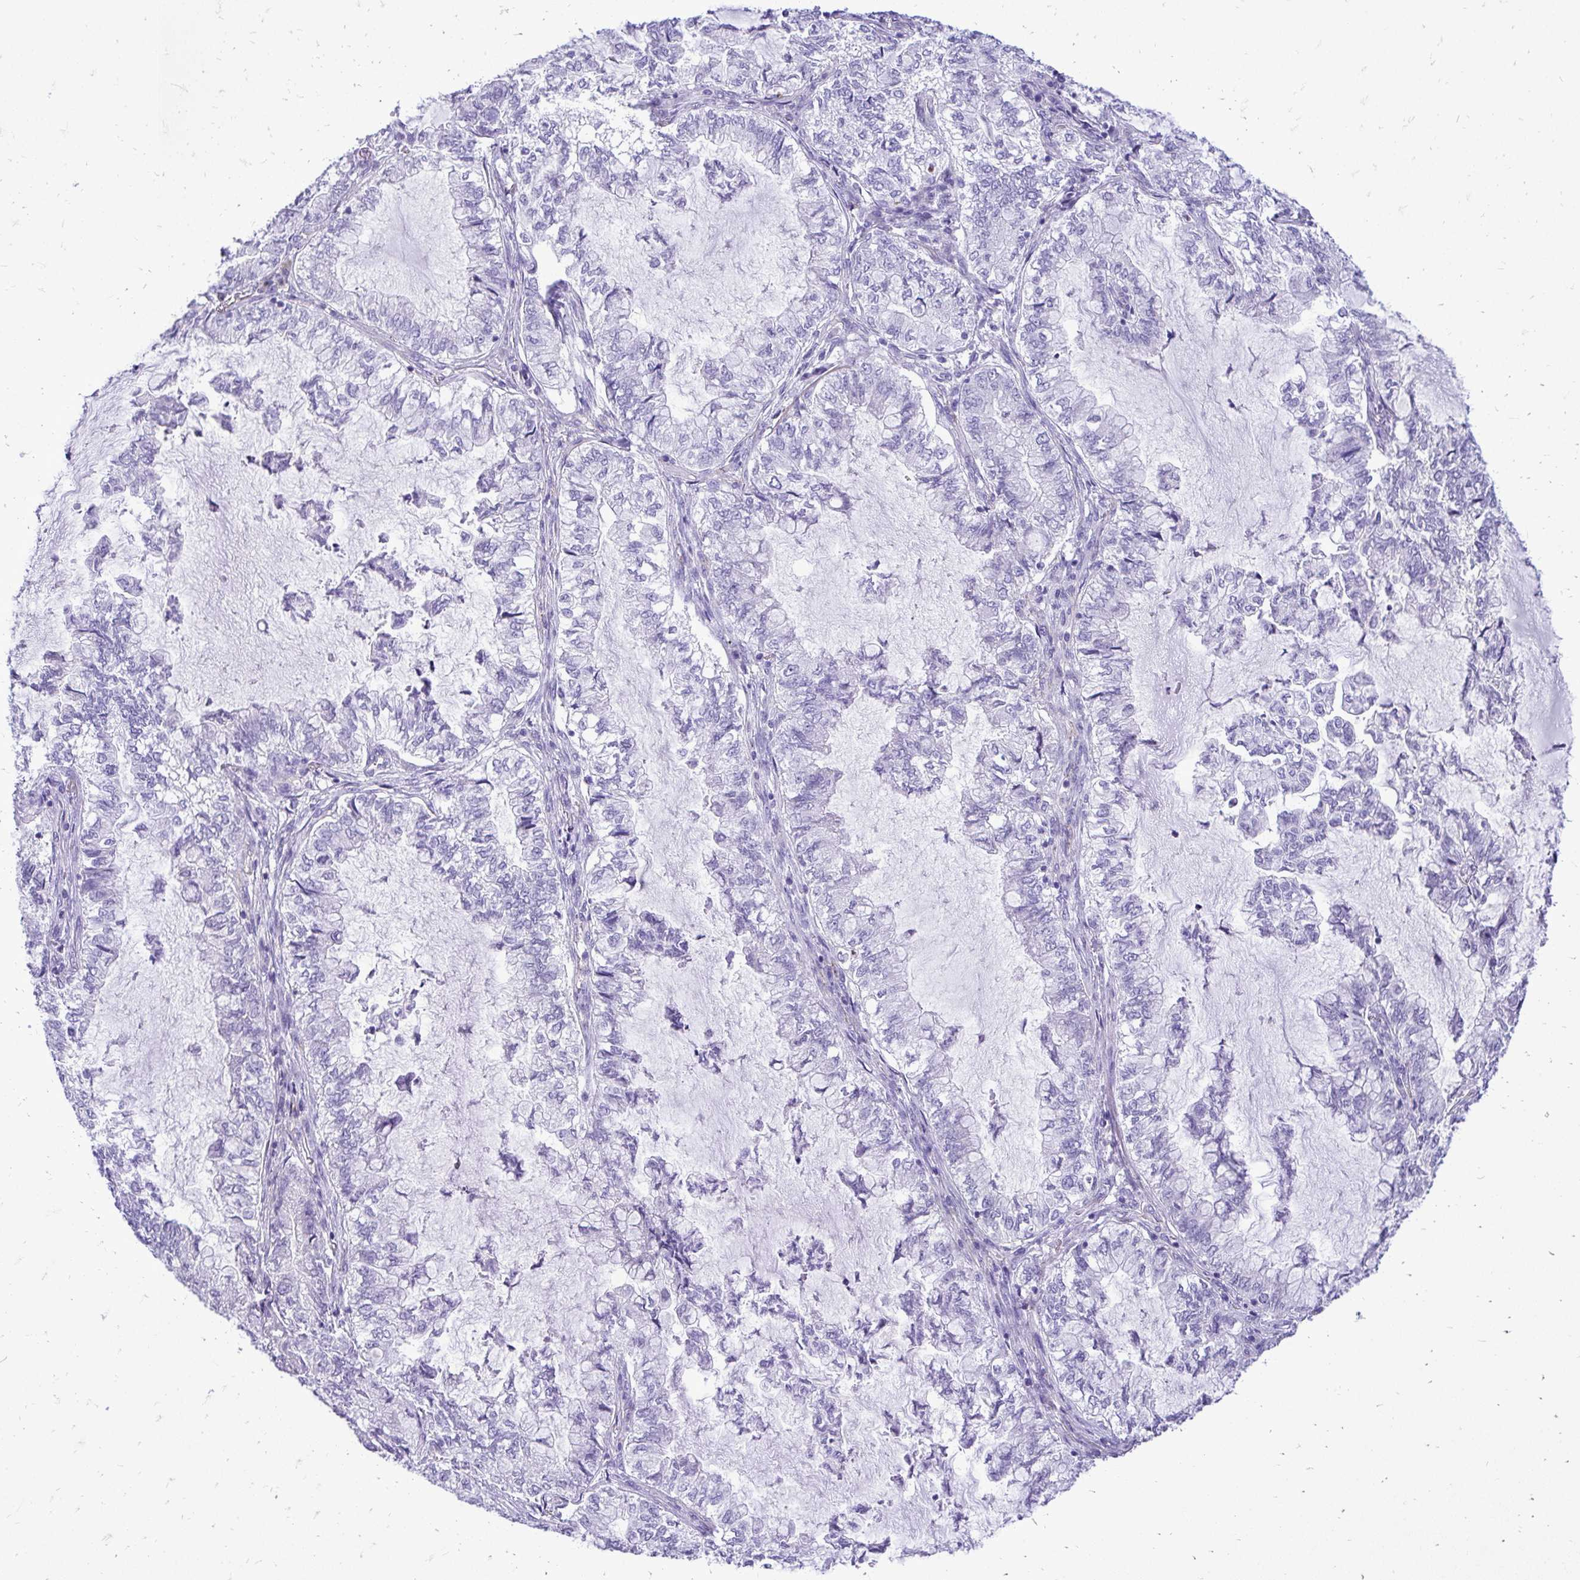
{"staining": {"intensity": "negative", "quantity": "none", "location": "none"}, "tissue": "lung cancer", "cell_type": "Tumor cells", "image_type": "cancer", "snomed": [{"axis": "morphology", "description": "Adenocarcinoma, NOS"}, {"axis": "topography", "description": "Lymph node"}, {"axis": "topography", "description": "Lung"}], "caption": "IHC histopathology image of neoplastic tissue: human adenocarcinoma (lung) stained with DAB (3,3'-diaminobenzidine) demonstrates no significant protein positivity in tumor cells.", "gene": "PELI3", "patient": {"sex": "male", "age": 66}}